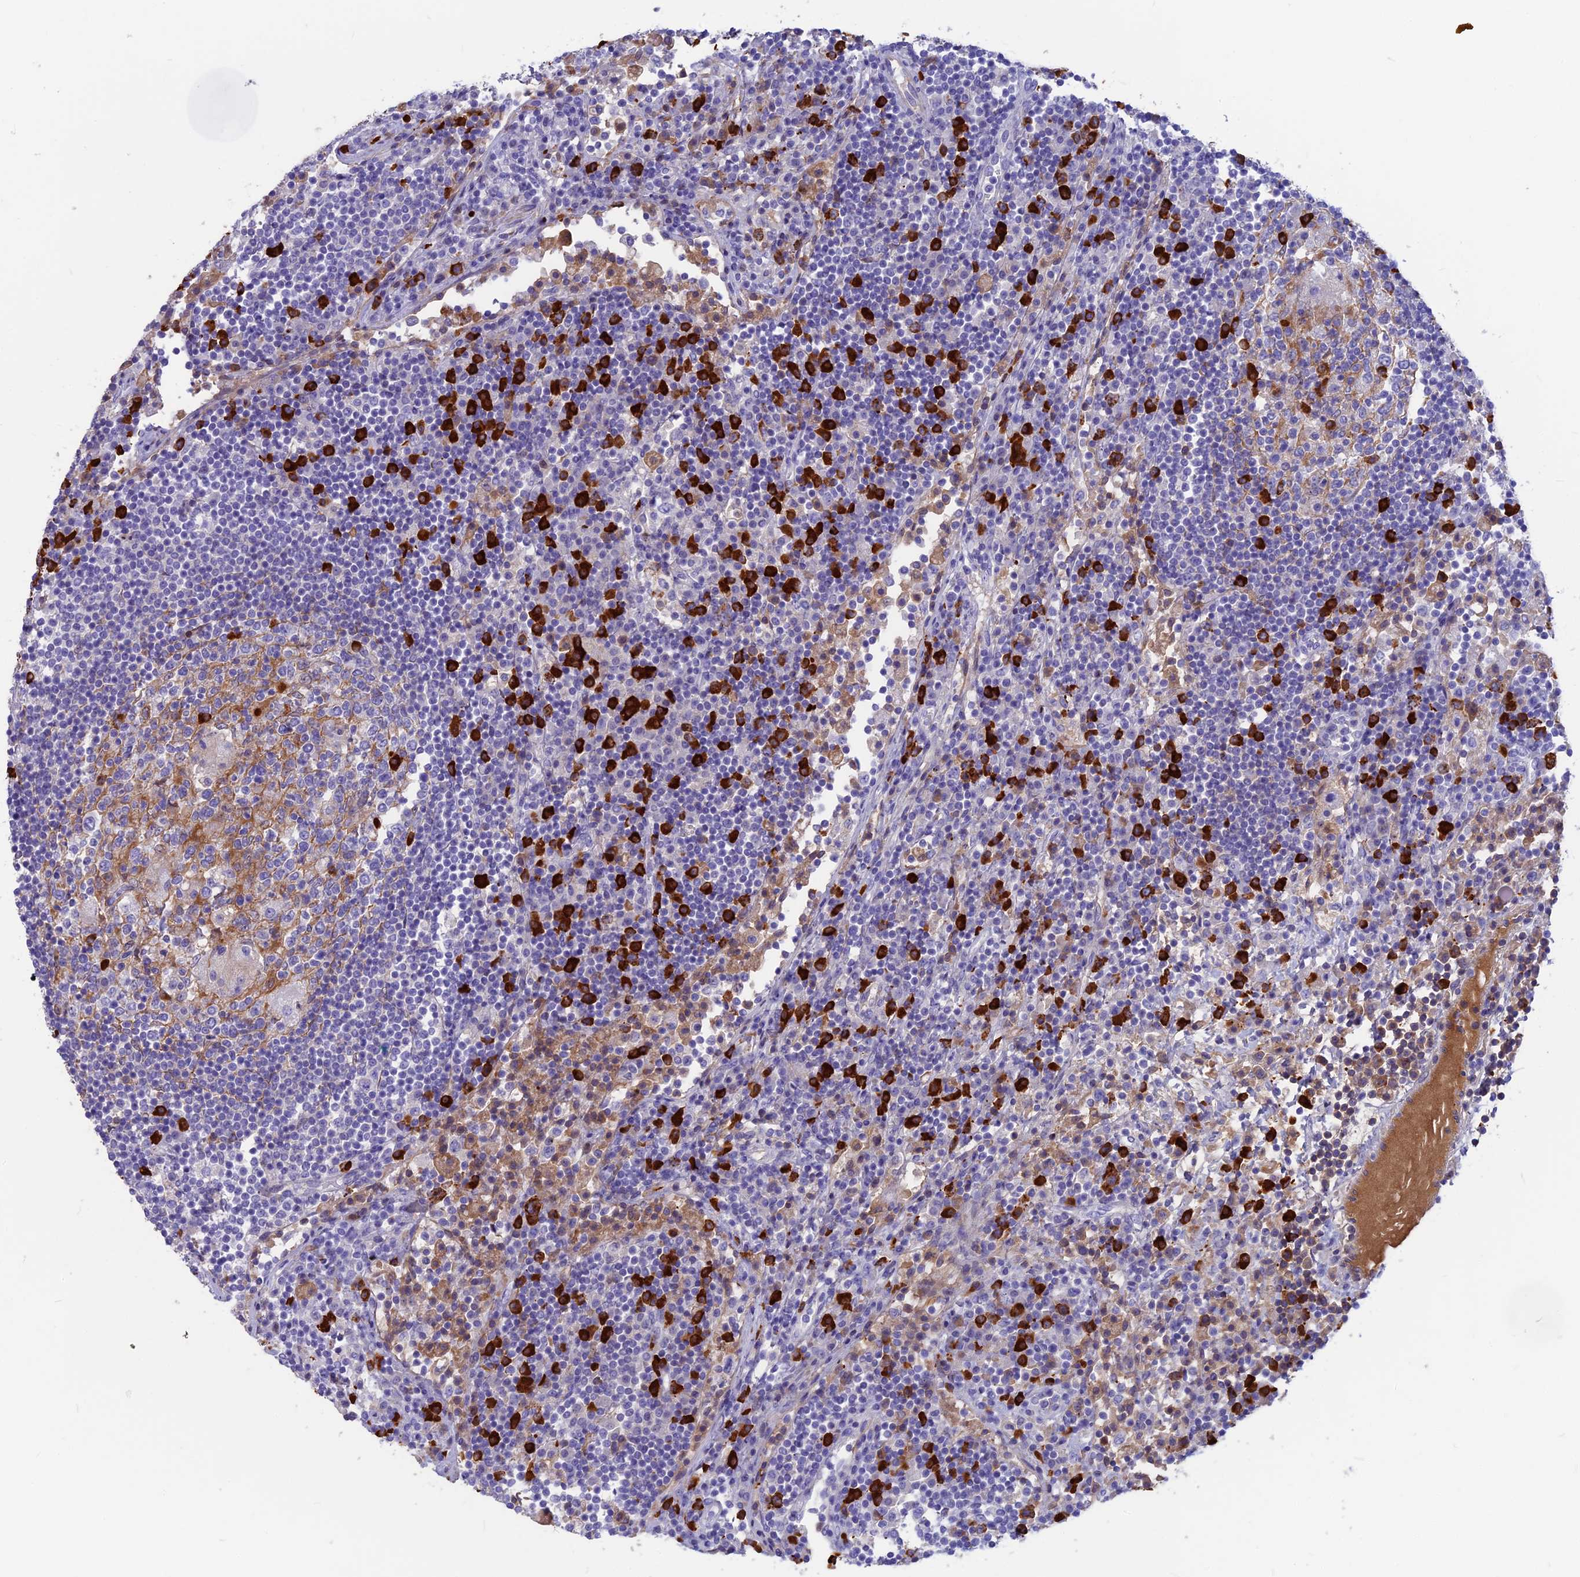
{"staining": {"intensity": "negative", "quantity": "none", "location": "none"}, "tissue": "lymph node", "cell_type": "Germinal center cells", "image_type": "normal", "snomed": [{"axis": "morphology", "description": "Normal tissue, NOS"}, {"axis": "topography", "description": "Lymph node"}], "caption": "Immunohistochemistry (IHC) of normal lymph node demonstrates no expression in germinal center cells.", "gene": "SNAP91", "patient": {"sex": "female", "age": 53}}